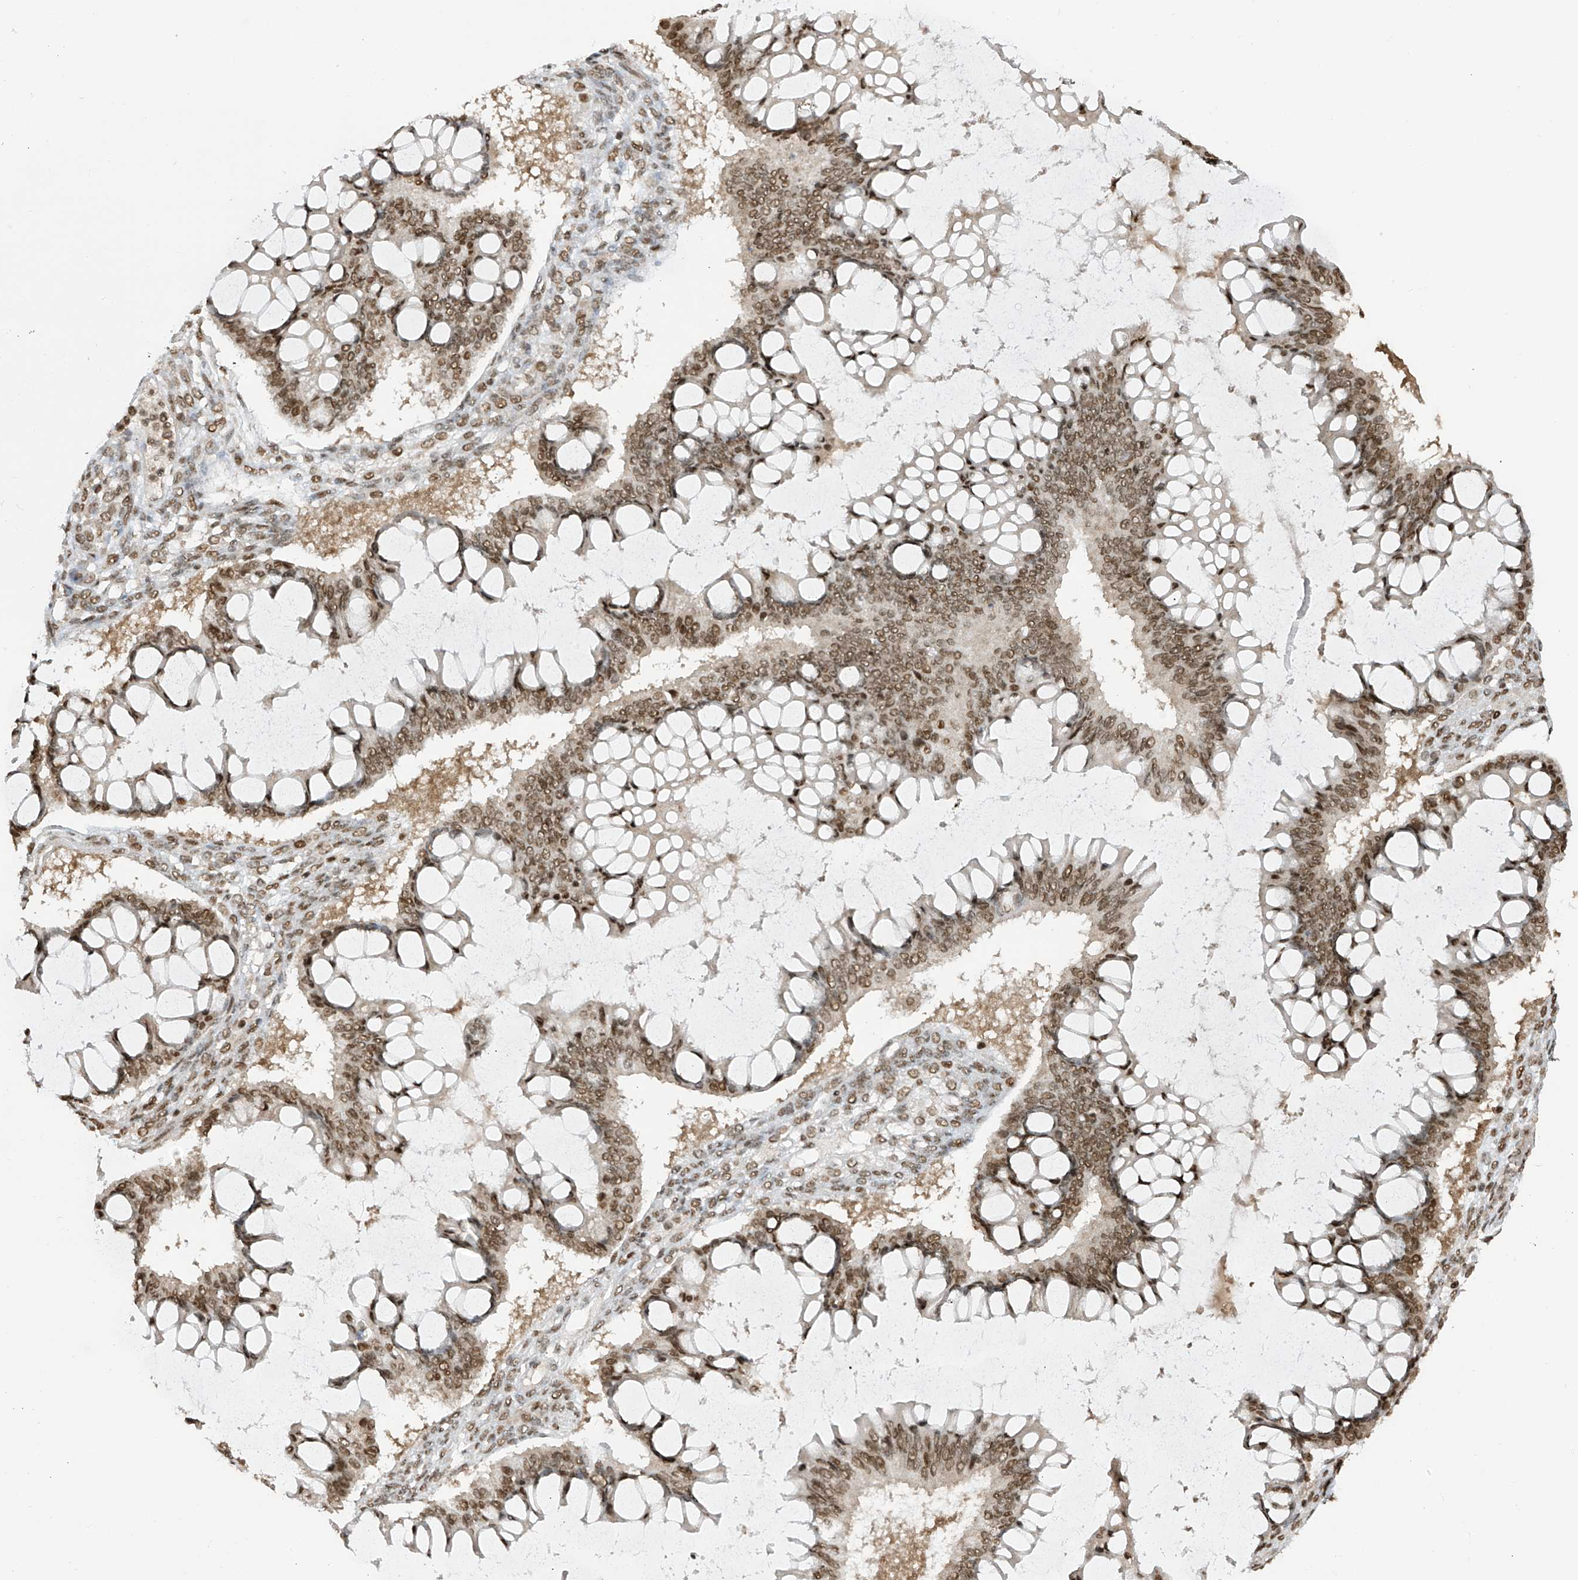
{"staining": {"intensity": "moderate", "quantity": ">75%", "location": "nuclear"}, "tissue": "ovarian cancer", "cell_type": "Tumor cells", "image_type": "cancer", "snomed": [{"axis": "morphology", "description": "Cystadenocarcinoma, mucinous, NOS"}, {"axis": "topography", "description": "Ovary"}], "caption": "Ovarian cancer stained with a protein marker reveals moderate staining in tumor cells.", "gene": "KPNB1", "patient": {"sex": "female", "age": 73}}